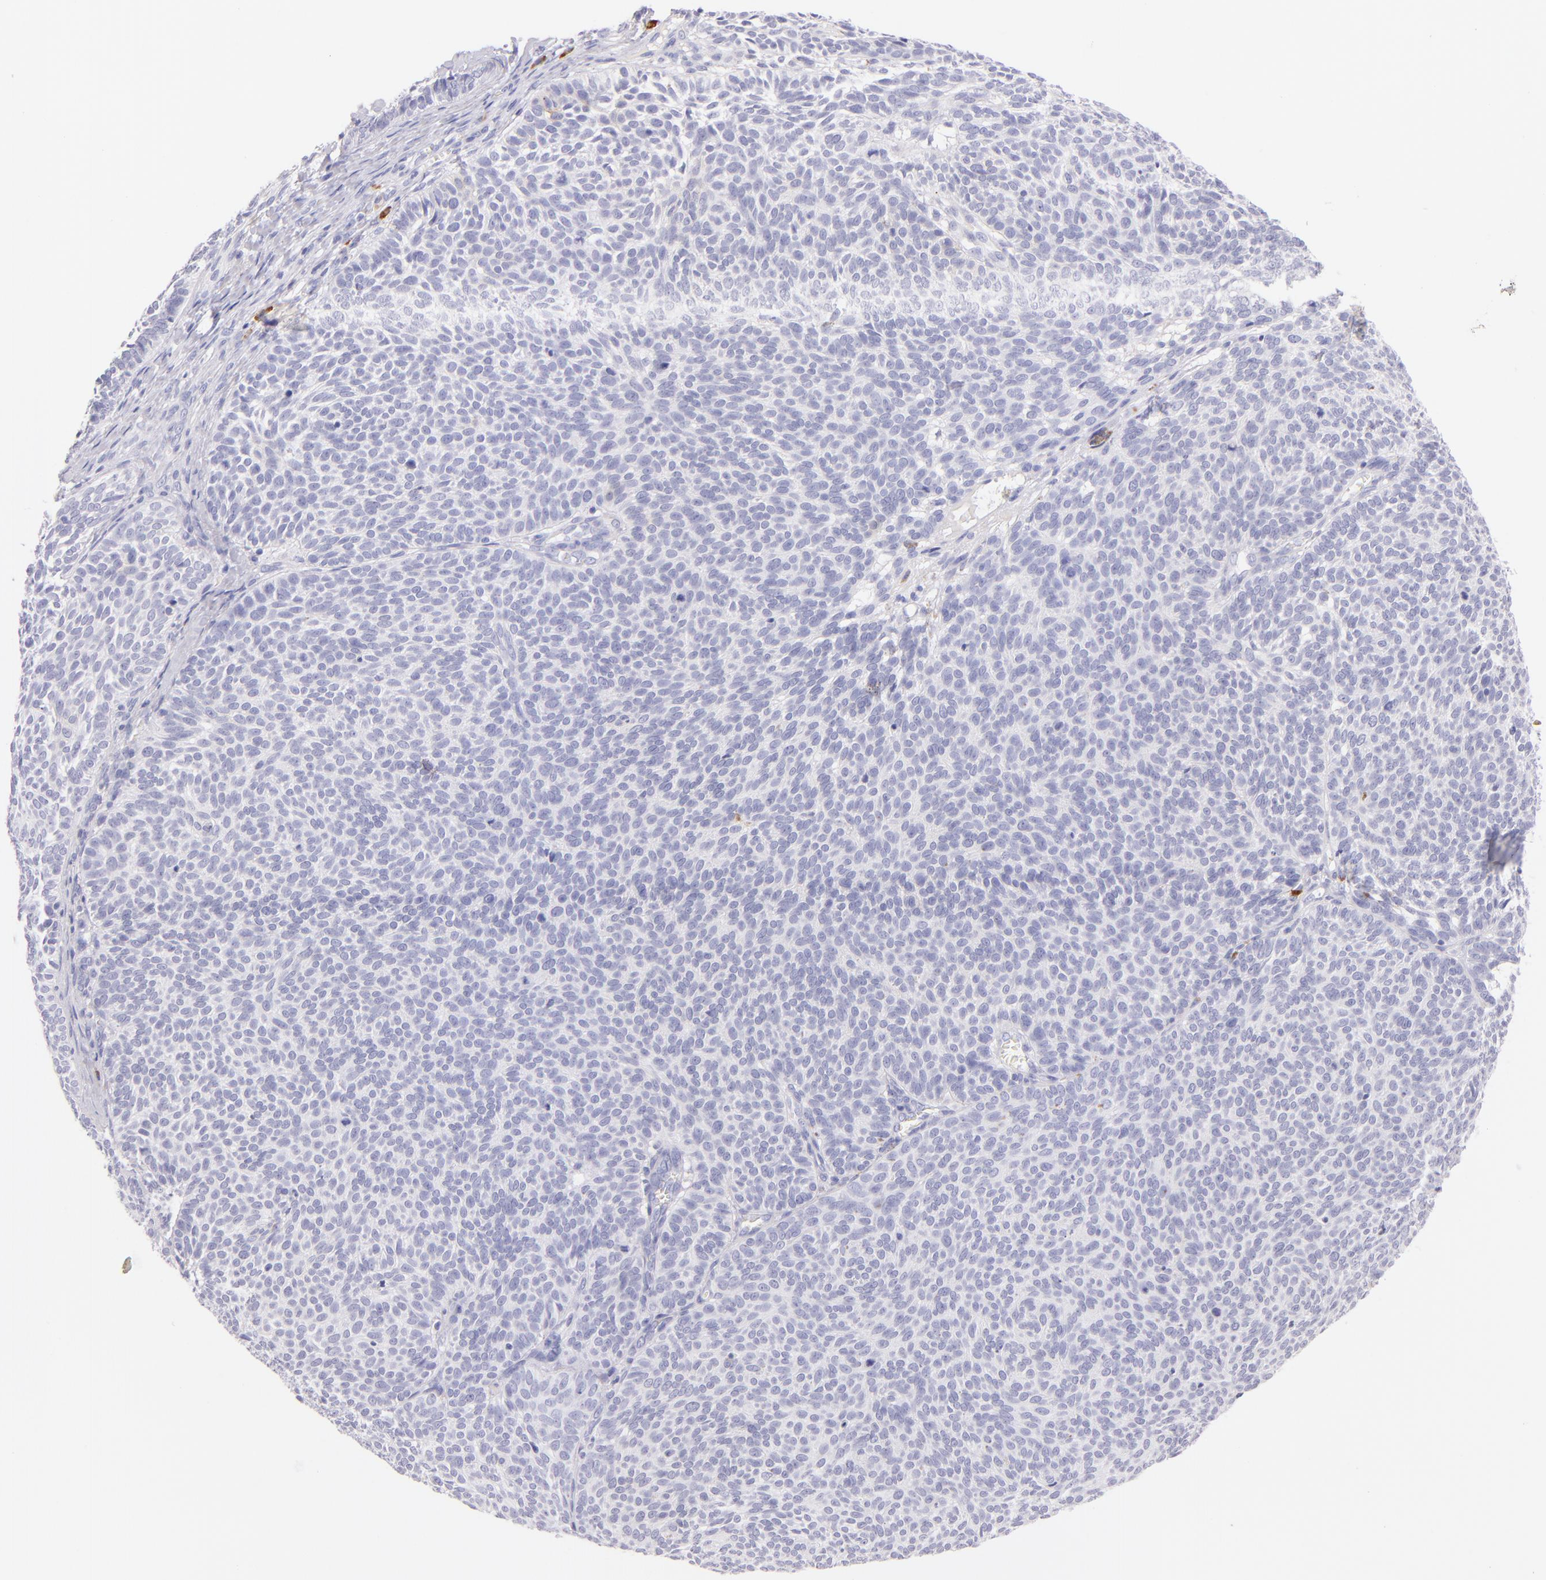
{"staining": {"intensity": "negative", "quantity": "none", "location": "none"}, "tissue": "skin cancer", "cell_type": "Tumor cells", "image_type": "cancer", "snomed": [{"axis": "morphology", "description": "Basal cell carcinoma"}, {"axis": "topography", "description": "Skin"}], "caption": "Tumor cells show no significant staining in basal cell carcinoma (skin).", "gene": "SDC1", "patient": {"sex": "male", "age": 63}}